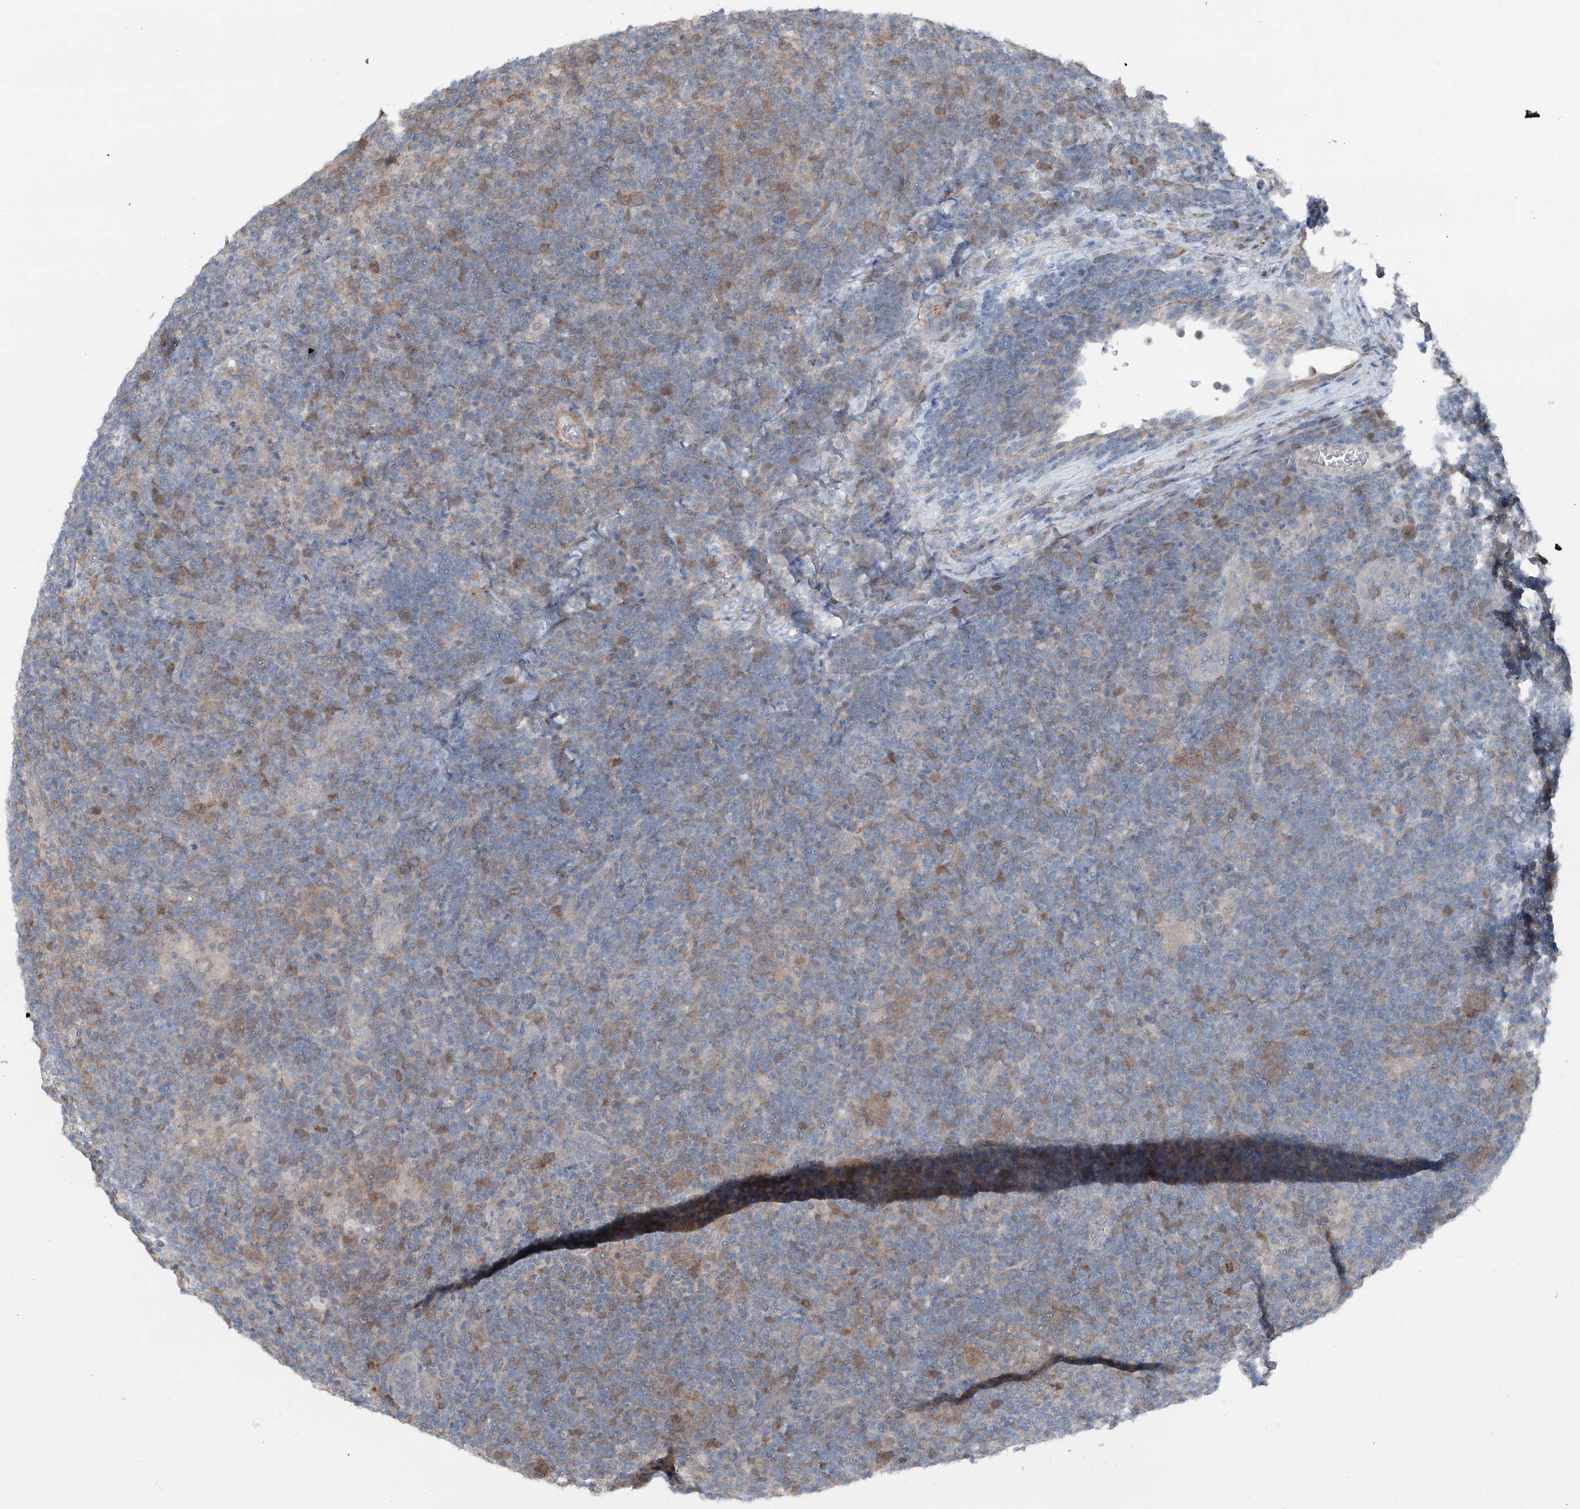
{"staining": {"intensity": "negative", "quantity": "none", "location": "none"}, "tissue": "lymphoma", "cell_type": "Tumor cells", "image_type": "cancer", "snomed": [{"axis": "morphology", "description": "Hodgkin's disease, NOS"}, {"axis": "topography", "description": "Lymph node"}], "caption": "Tumor cells show no significant positivity in lymphoma. (DAB (3,3'-diaminobenzidine) immunohistochemistry (IHC), high magnification).", "gene": "HSPB11", "patient": {"sex": "female", "age": 57}}